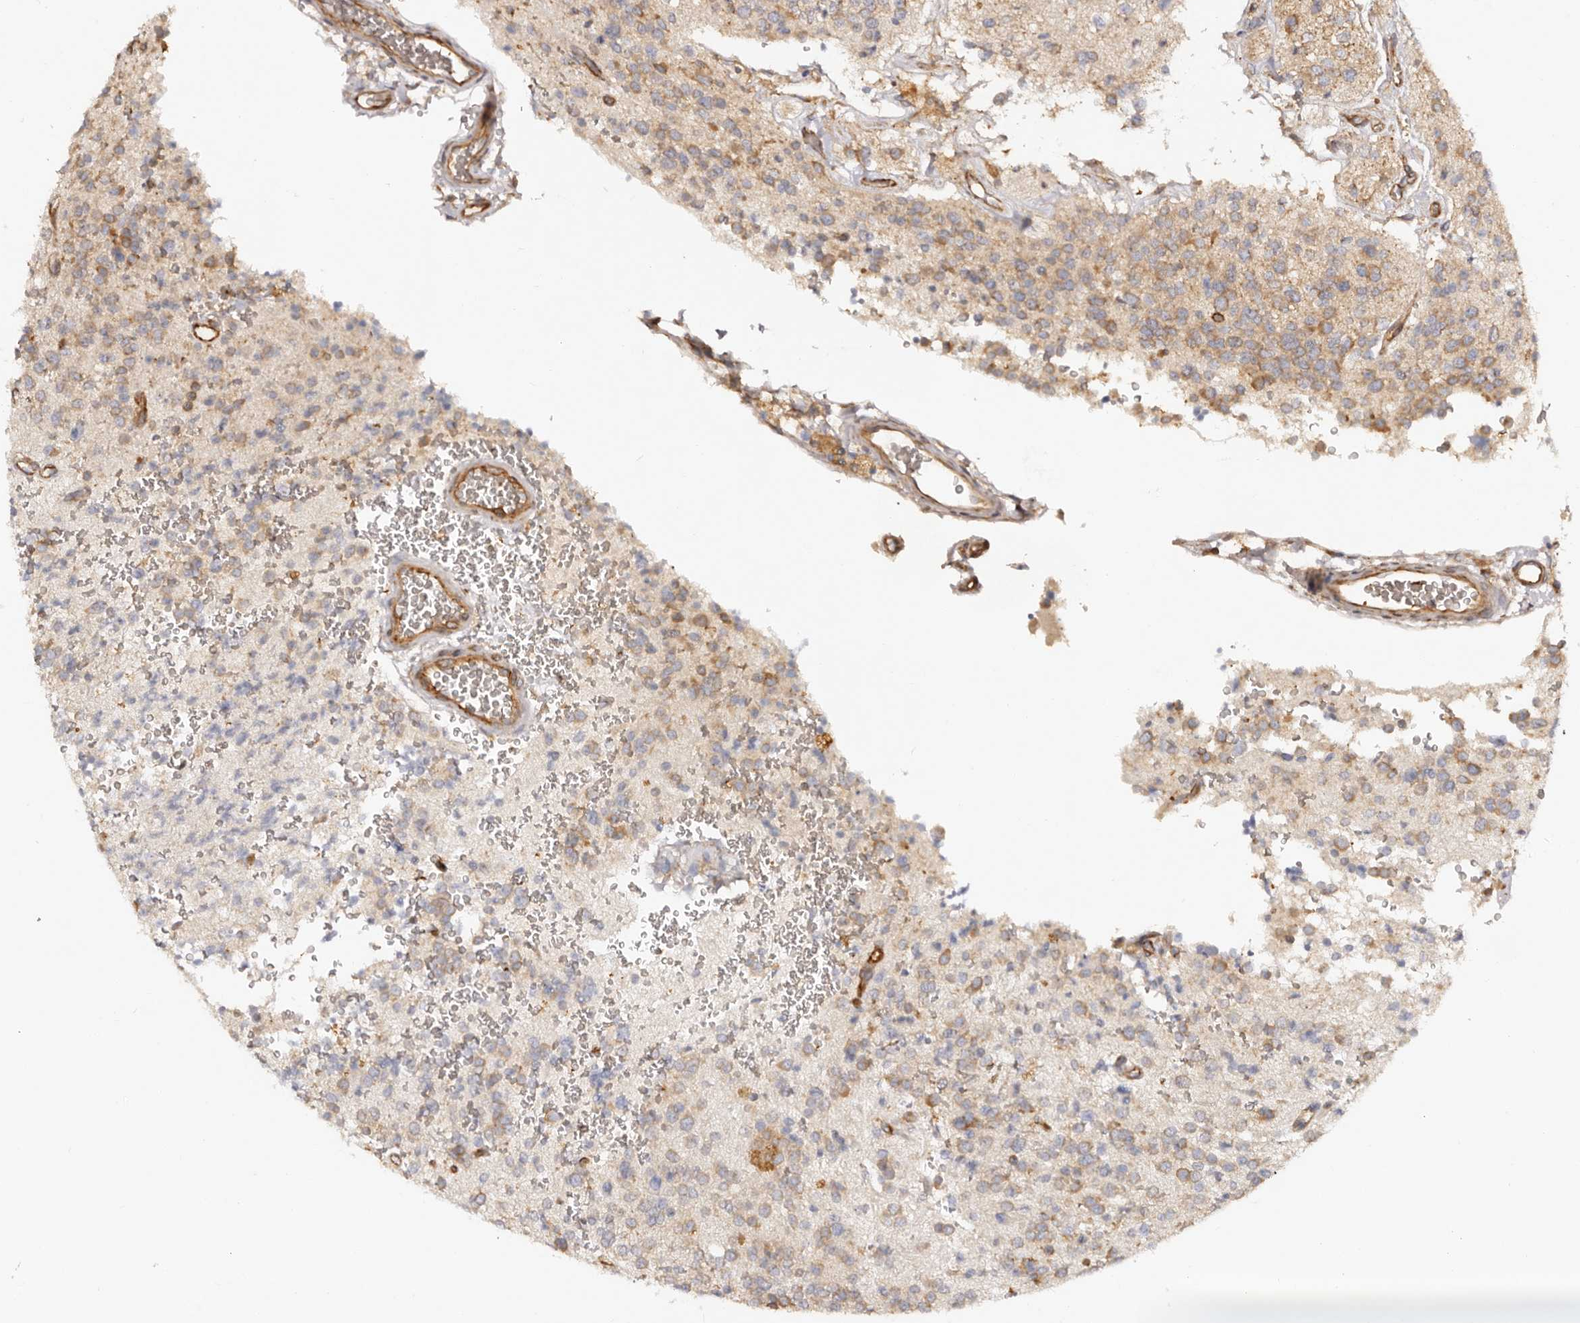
{"staining": {"intensity": "moderate", "quantity": "<25%", "location": "cytoplasmic/membranous"}, "tissue": "glioma", "cell_type": "Tumor cells", "image_type": "cancer", "snomed": [{"axis": "morphology", "description": "Glioma, malignant, High grade"}, {"axis": "topography", "description": "Brain"}], "caption": "A high-resolution histopathology image shows IHC staining of glioma, which shows moderate cytoplasmic/membranous positivity in approximately <25% of tumor cells. The protein is shown in brown color, while the nuclei are stained blue.", "gene": "RPS6", "patient": {"sex": "male", "age": 34}}